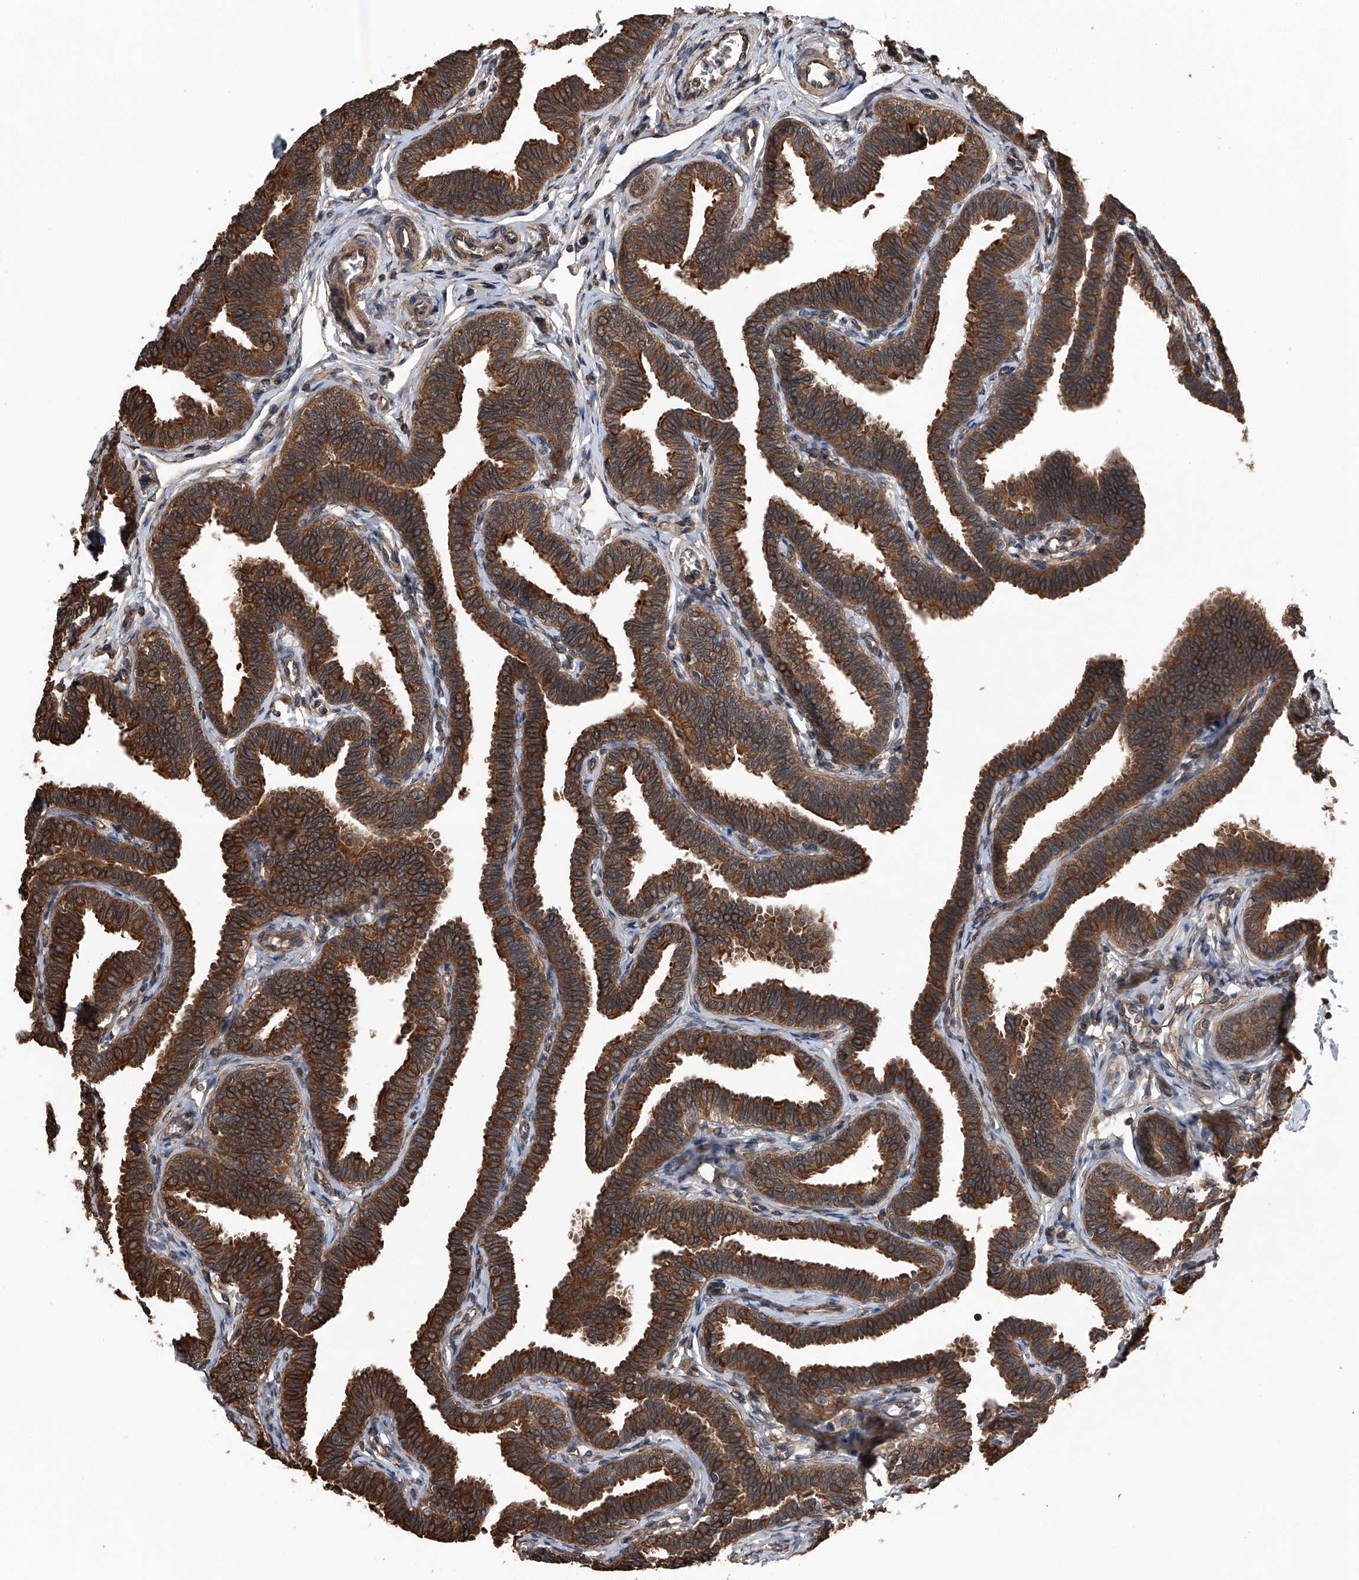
{"staining": {"intensity": "strong", "quantity": ">75%", "location": "cytoplasmic/membranous"}, "tissue": "fallopian tube", "cell_type": "Glandular cells", "image_type": "normal", "snomed": [{"axis": "morphology", "description": "Normal tissue, NOS"}, {"axis": "topography", "description": "Fallopian tube"}, {"axis": "topography", "description": "Ovary"}], "caption": "Immunohistochemical staining of normal fallopian tube reveals strong cytoplasmic/membranous protein positivity in about >75% of glandular cells. (DAB (3,3'-diaminobenzidine) IHC, brown staining for protein, blue staining for nuclei).", "gene": "KCNJ2", "patient": {"sex": "female", "age": 23}}